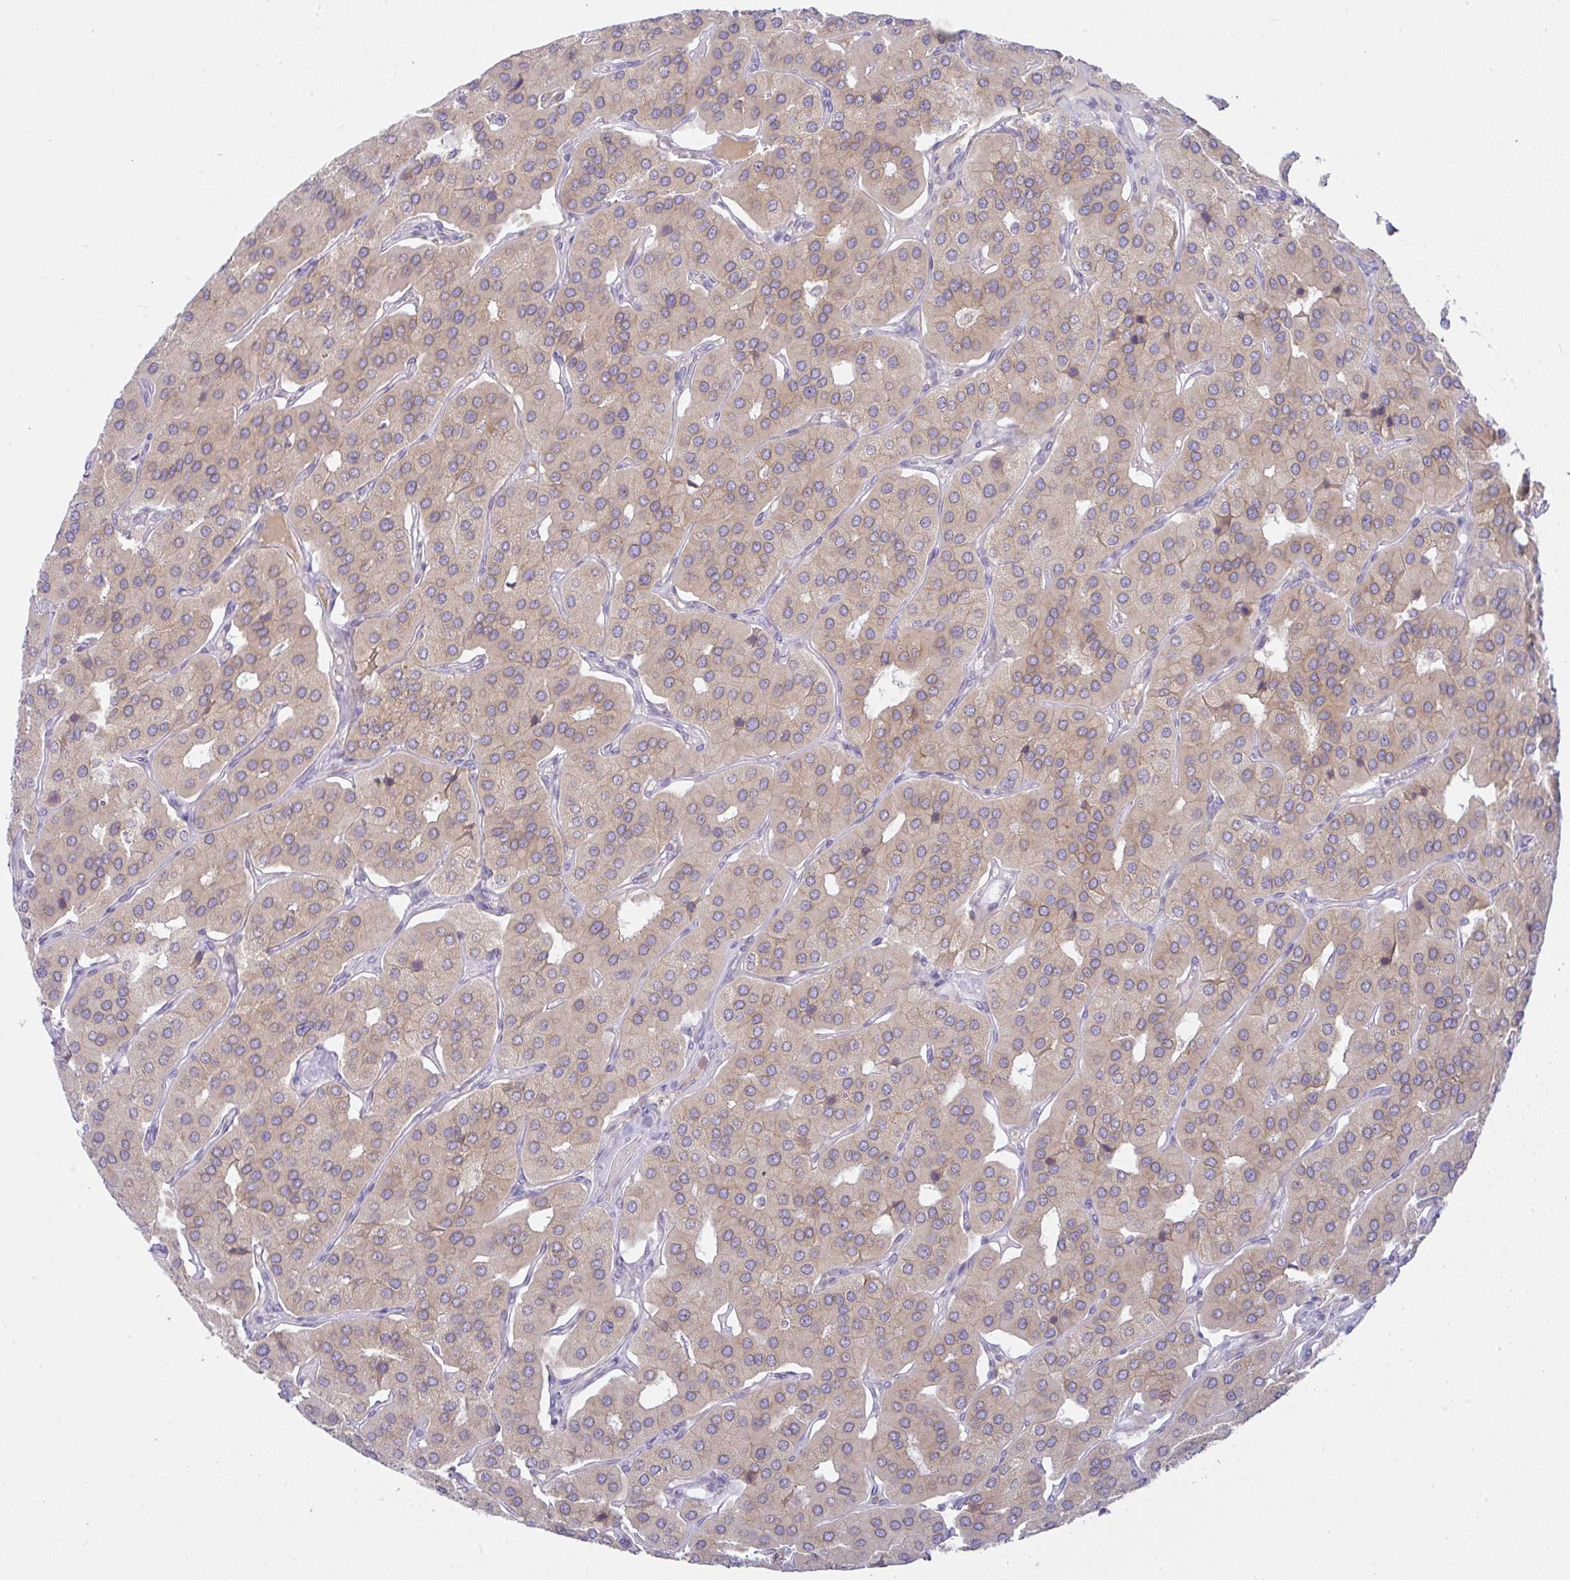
{"staining": {"intensity": "weak", "quantity": ">75%", "location": "cytoplasmic/membranous"}, "tissue": "parathyroid gland", "cell_type": "Glandular cells", "image_type": "normal", "snomed": [{"axis": "morphology", "description": "Normal tissue, NOS"}, {"axis": "morphology", "description": "Adenoma, NOS"}, {"axis": "topography", "description": "Parathyroid gland"}], "caption": "Immunohistochemical staining of benign human parathyroid gland displays weak cytoplasmic/membranous protein expression in about >75% of glandular cells.", "gene": "DERL2", "patient": {"sex": "female", "age": 86}}